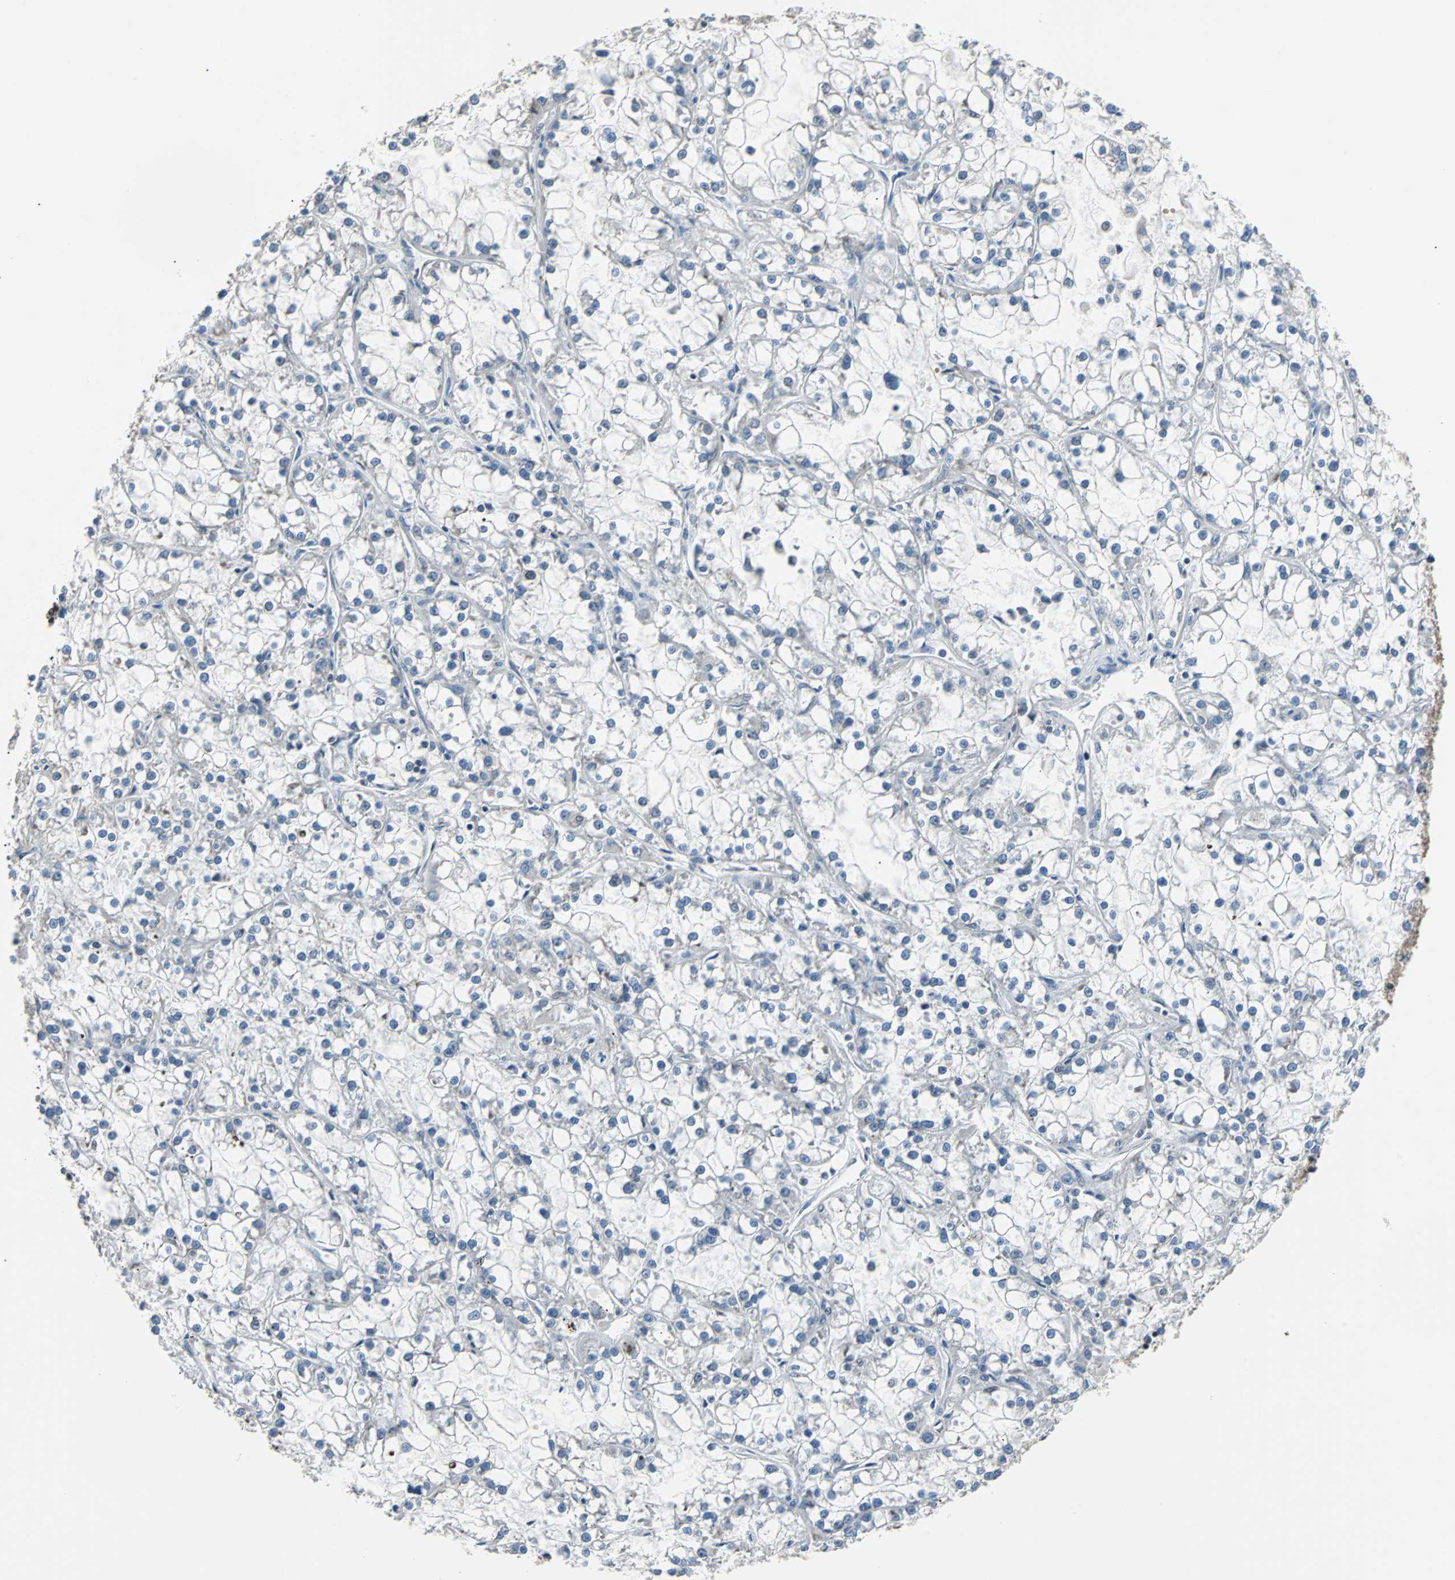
{"staining": {"intensity": "negative", "quantity": "none", "location": "none"}, "tissue": "renal cancer", "cell_type": "Tumor cells", "image_type": "cancer", "snomed": [{"axis": "morphology", "description": "Adenocarcinoma, NOS"}, {"axis": "topography", "description": "Kidney"}], "caption": "There is no significant staining in tumor cells of renal cancer (adenocarcinoma).", "gene": "TERF2IP", "patient": {"sex": "female", "age": 52}}